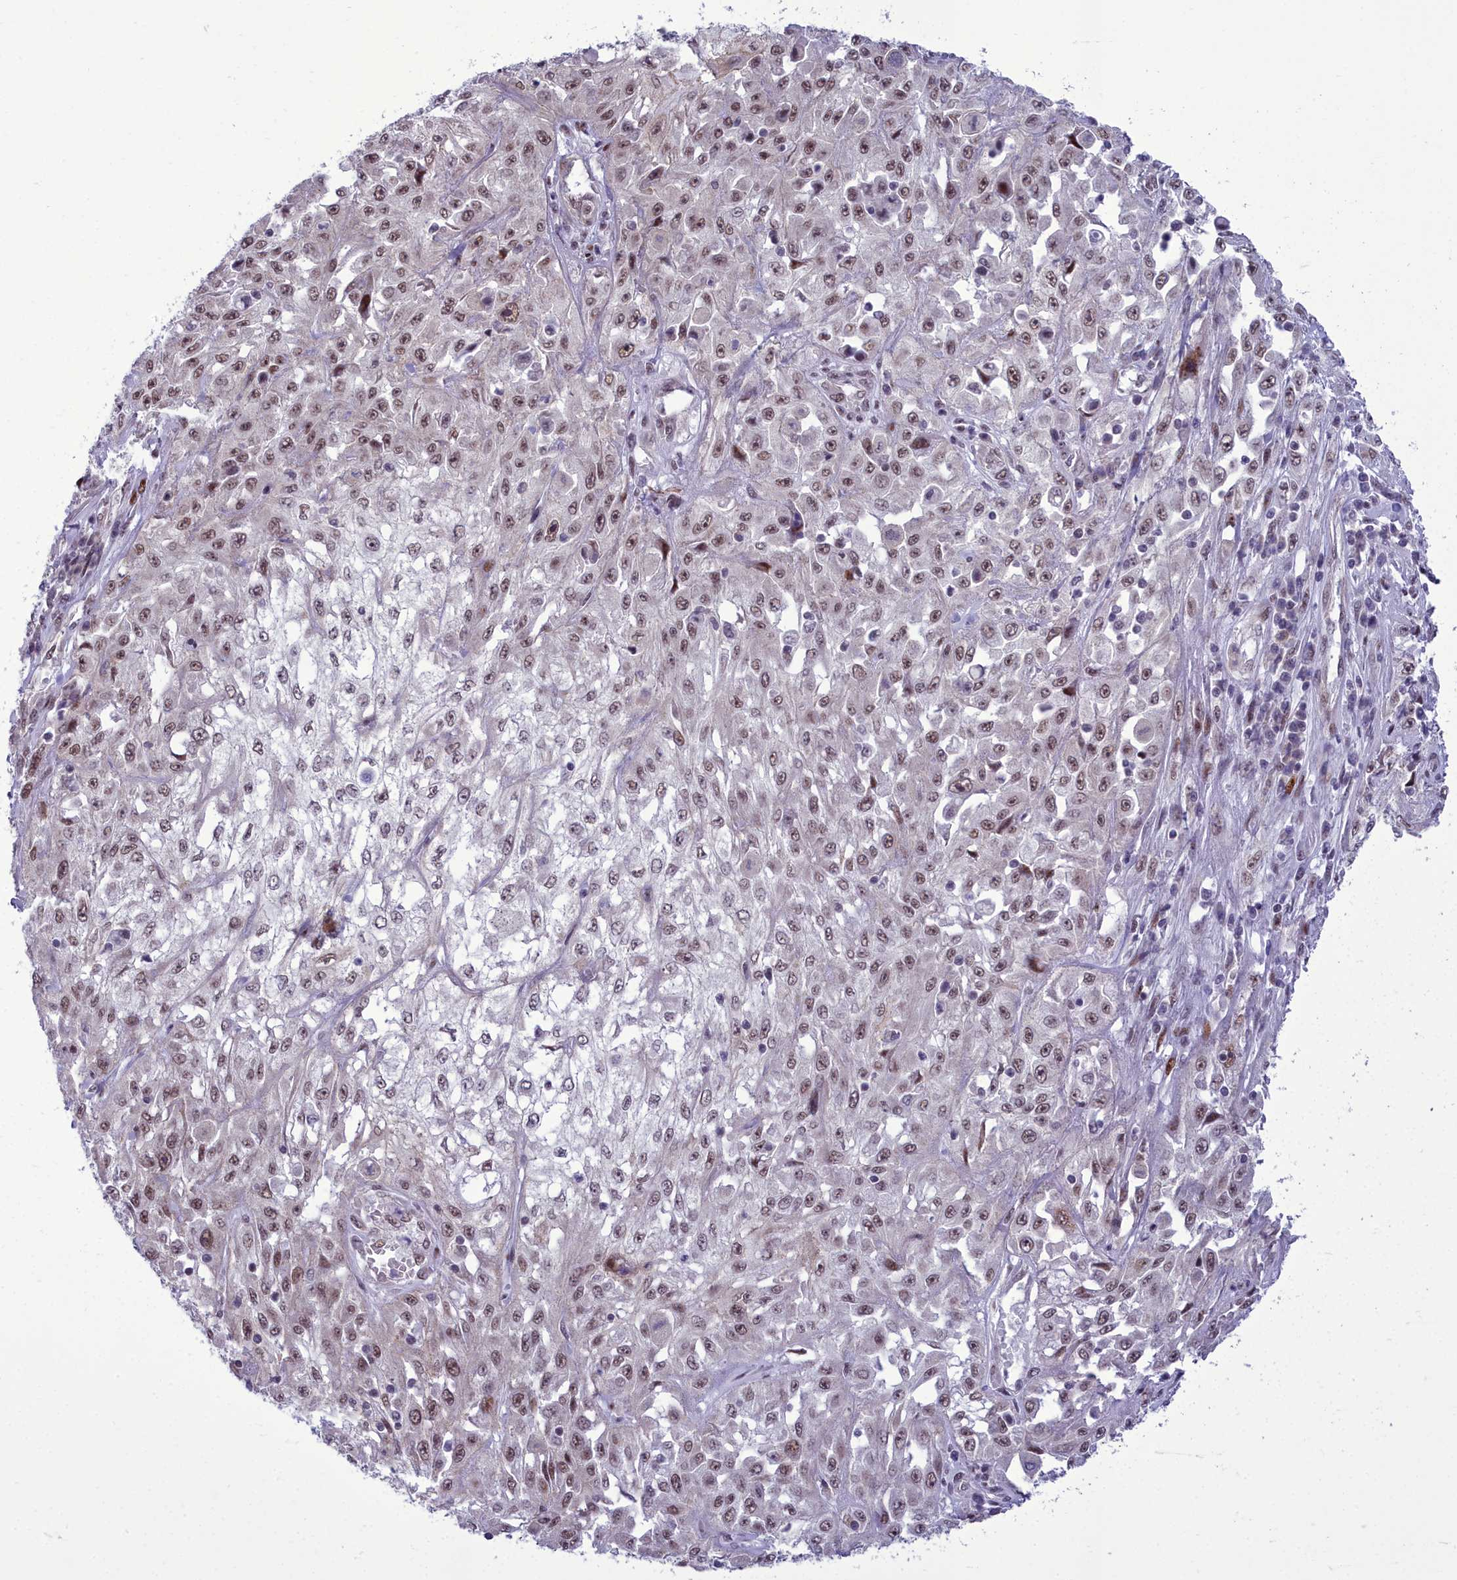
{"staining": {"intensity": "moderate", "quantity": ">75%", "location": "cytoplasmic/membranous,nuclear"}, "tissue": "skin cancer", "cell_type": "Tumor cells", "image_type": "cancer", "snomed": [{"axis": "morphology", "description": "Squamous cell carcinoma, NOS"}, {"axis": "morphology", "description": "Squamous cell carcinoma, metastatic, NOS"}, {"axis": "topography", "description": "Skin"}, {"axis": "topography", "description": "Lymph node"}], "caption": "Immunohistochemical staining of skin cancer (squamous cell carcinoma) exhibits medium levels of moderate cytoplasmic/membranous and nuclear positivity in about >75% of tumor cells.", "gene": "CEACAM19", "patient": {"sex": "male", "age": 75}}